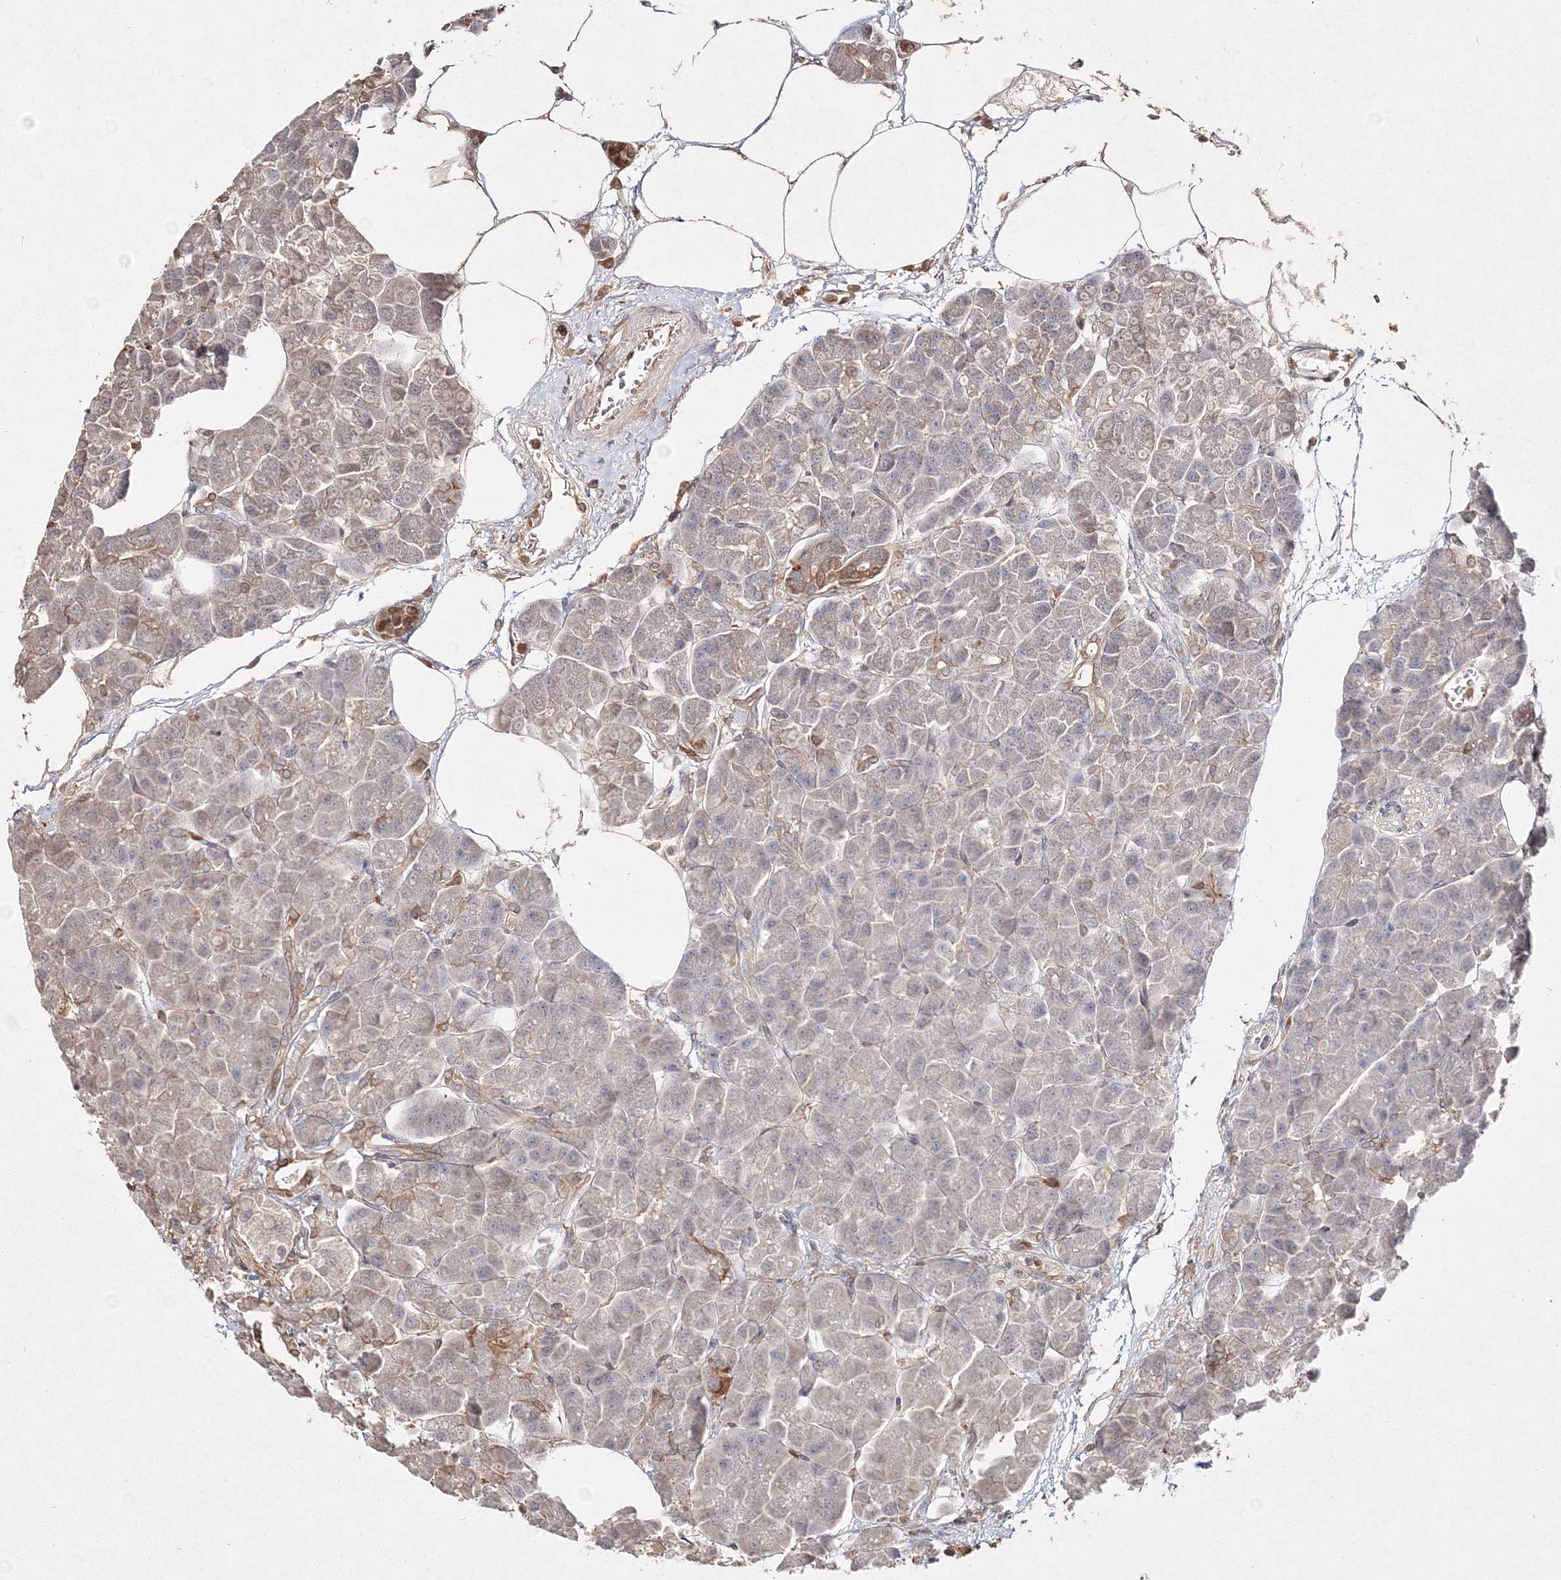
{"staining": {"intensity": "moderate", "quantity": "<25%", "location": "cytoplasmic/membranous,nuclear"}, "tissue": "pancreas", "cell_type": "Exocrine glandular cells", "image_type": "normal", "snomed": [{"axis": "morphology", "description": "Normal tissue, NOS"}, {"axis": "topography", "description": "Pancreas"}], "caption": "Immunohistochemical staining of benign human pancreas reveals moderate cytoplasmic/membranous,nuclear protein positivity in about <25% of exocrine glandular cells. Using DAB (brown) and hematoxylin (blue) stains, captured at high magnification using brightfield microscopy.", "gene": "S100A11", "patient": {"sex": "female", "age": 70}}